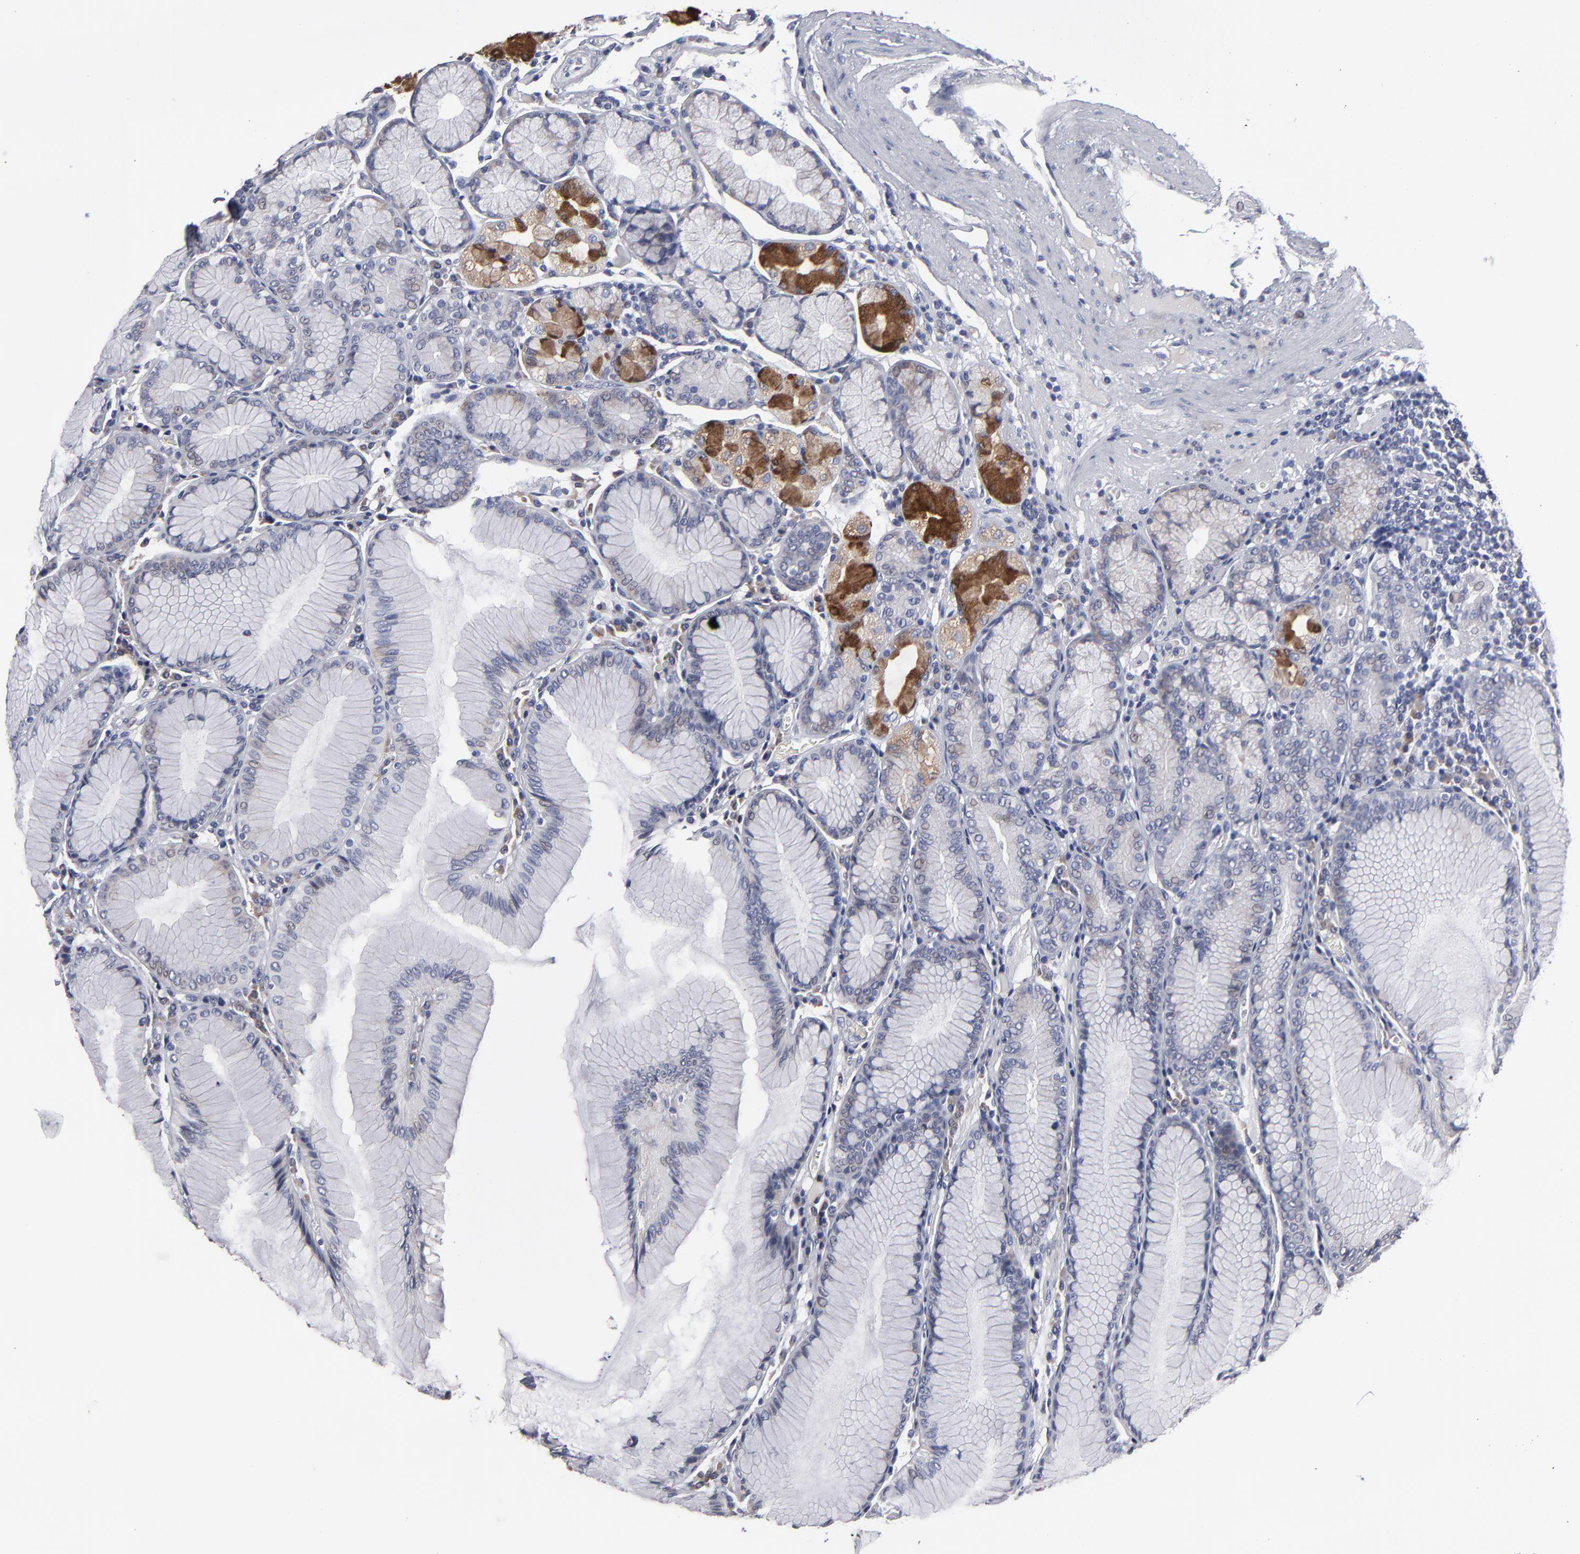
{"staining": {"intensity": "strong", "quantity": "<25%", "location": "cytoplasmic/membranous,nuclear"}, "tissue": "stomach", "cell_type": "Glandular cells", "image_type": "normal", "snomed": [{"axis": "morphology", "description": "Normal tissue, NOS"}, {"axis": "topography", "description": "Stomach, lower"}], "caption": "Immunohistochemistry (IHC) (DAB) staining of normal stomach exhibits strong cytoplasmic/membranous,nuclear protein staining in approximately <25% of glandular cells.", "gene": "CCDC80", "patient": {"sex": "female", "age": 93}}